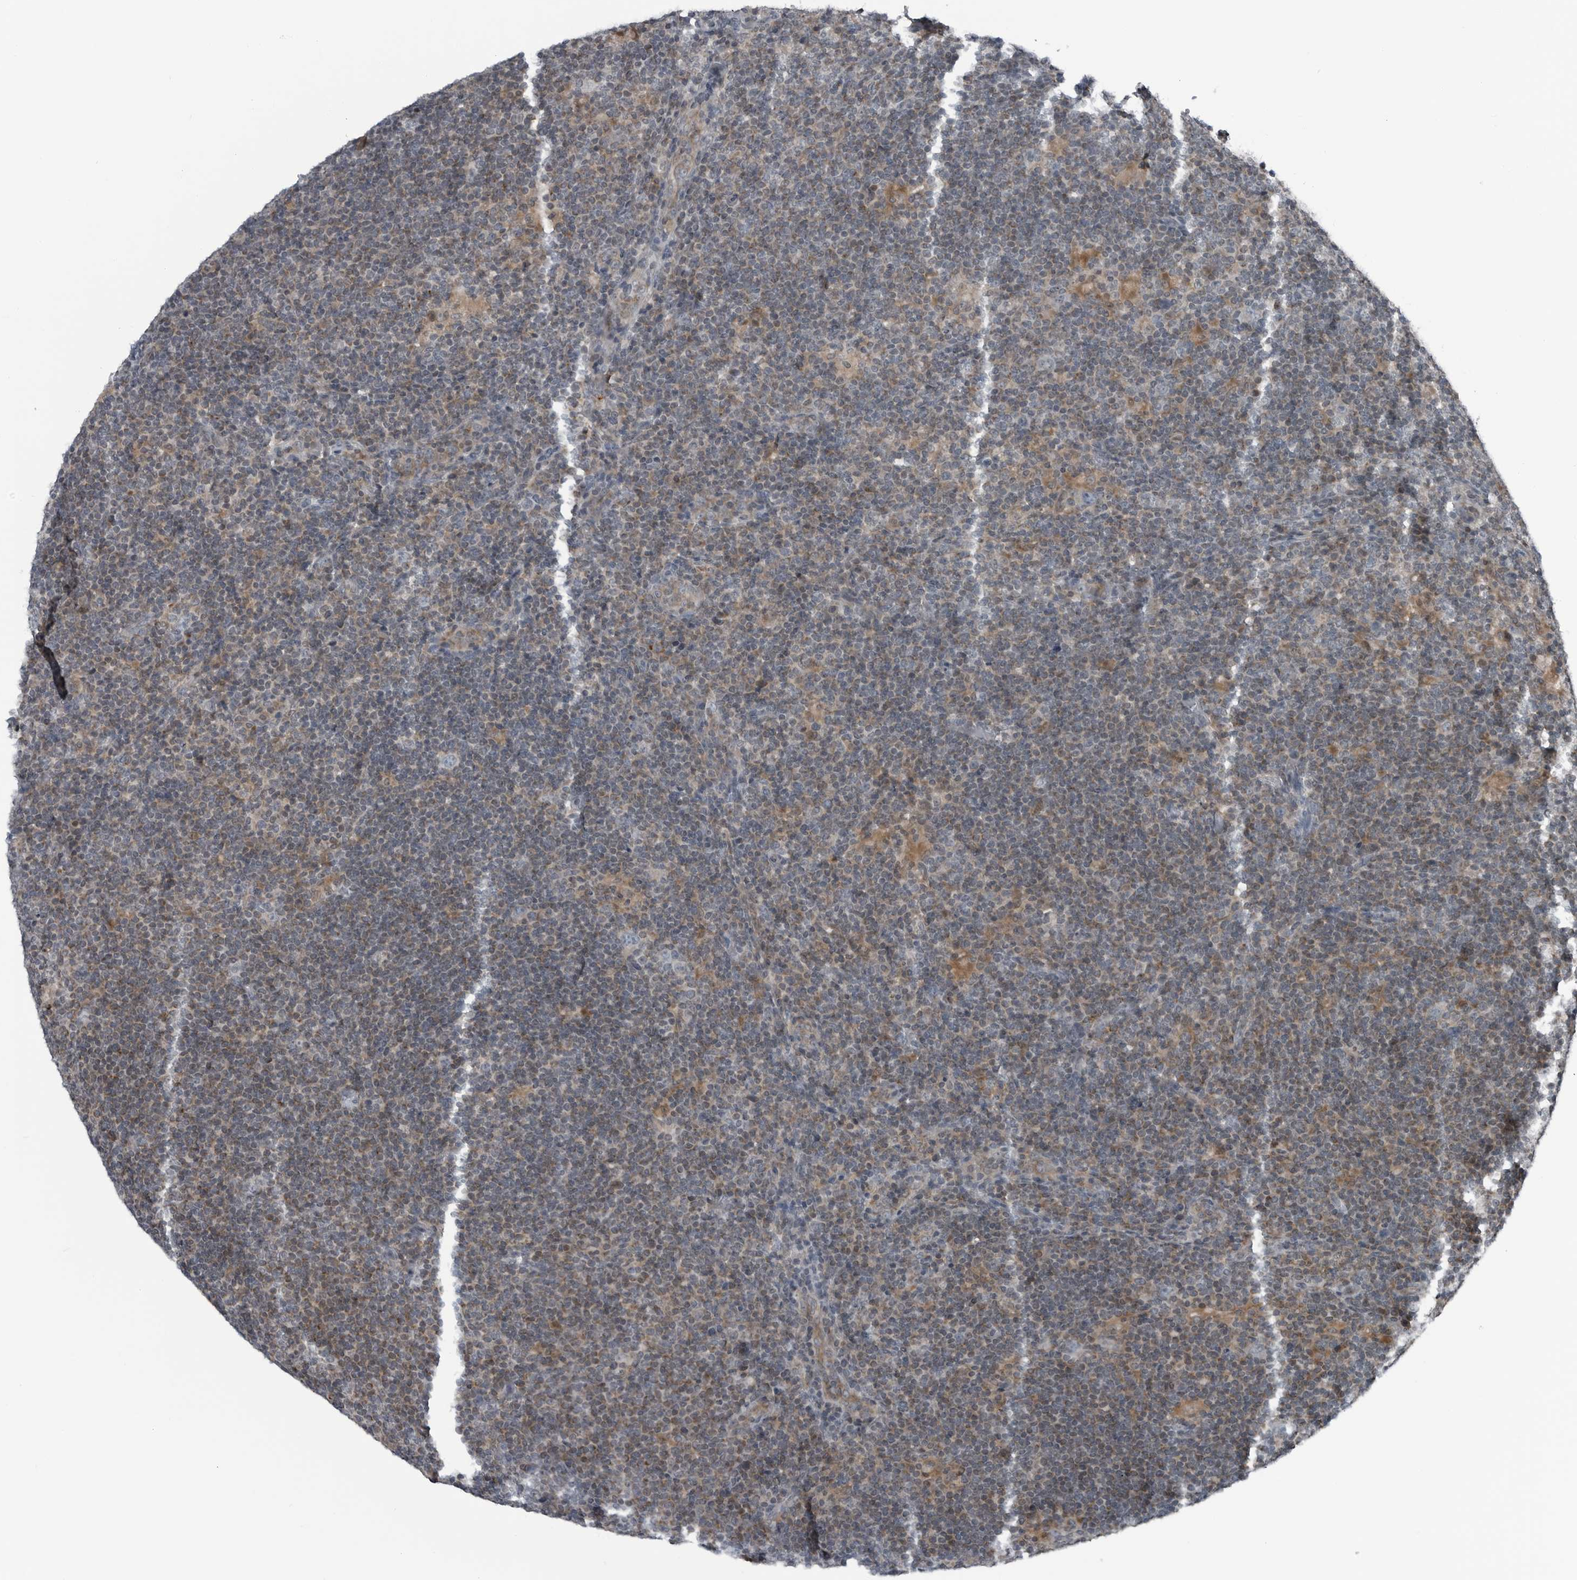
{"staining": {"intensity": "negative", "quantity": "none", "location": "none"}, "tissue": "lymphoma", "cell_type": "Tumor cells", "image_type": "cancer", "snomed": [{"axis": "morphology", "description": "Hodgkin's disease, NOS"}, {"axis": "topography", "description": "Lymph node"}], "caption": "Immunohistochemical staining of human Hodgkin's disease demonstrates no significant positivity in tumor cells. The staining was performed using DAB to visualize the protein expression in brown, while the nuclei were stained in blue with hematoxylin (Magnification: 20x).", "gene": "GAK", "patient": {"sex": "female", "age": 57}}